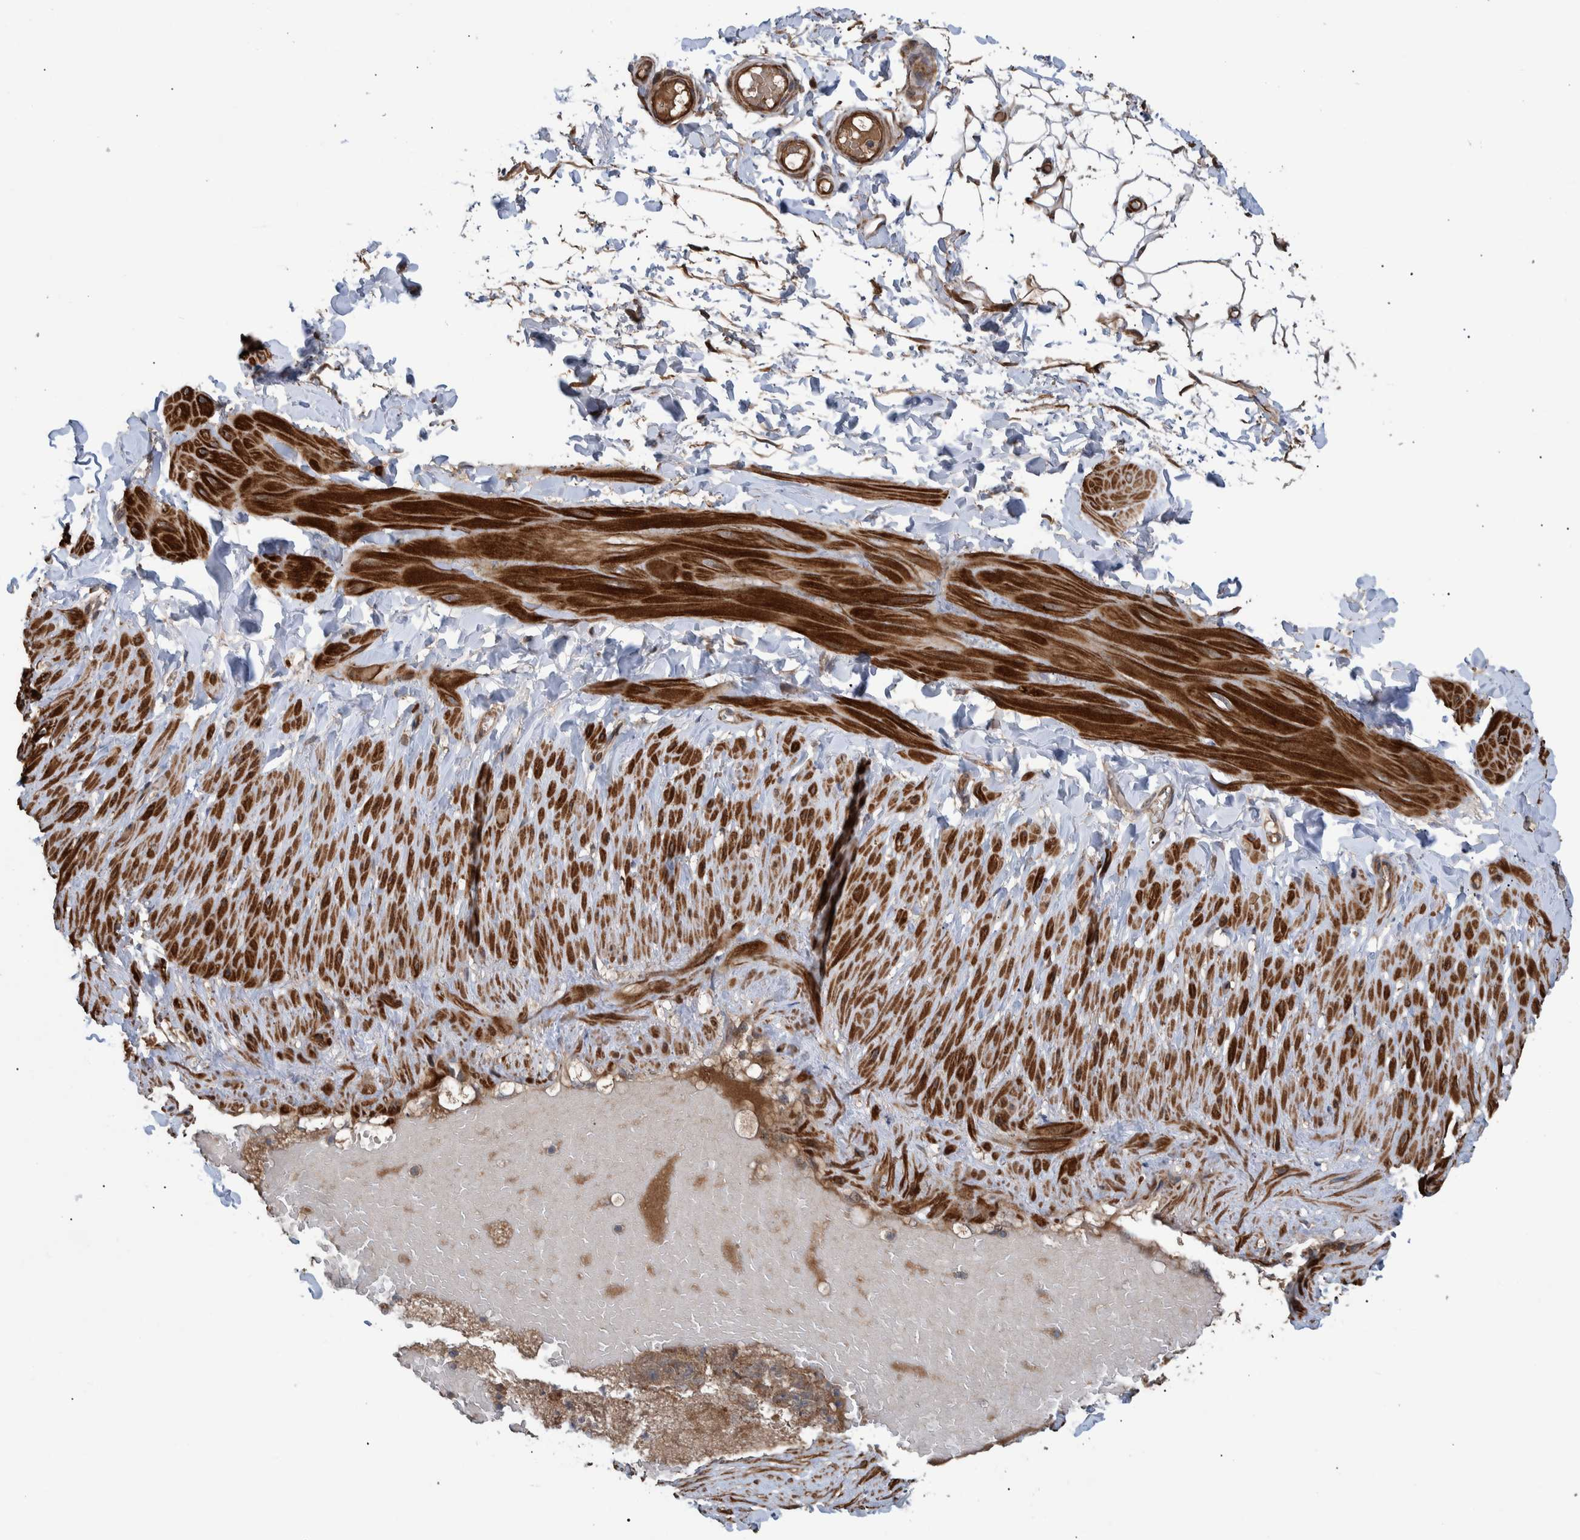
{"staining": {"intensity": "moderate", "quantity": ">75%", "location": "cytoplasmic/membranous,nuclear"}, "tissue": "adipose tissue", "cell_type": "Adipocytes", "image_type": "normal", "snomed": [{"axis": "morphology", "description": "Normal tissue, NOS"}, {"axis": "topography", "description": "Adipose tissue"}, {"axis": "topography", "description": "Vascular tissue"}, {"axis": "topography", "description": "Peripheral nerve tissue"}], "caption": "This micrograph demonstrates immunohistochemistry (IHC) staining of unremarkable human adipose tissue, with medium moderate cytoplasmic/membranous,nuclear staining in about >75% of adipocytes.", "gene": "B3GNTL1", "patient": {"sex": "male", "age": 25}}